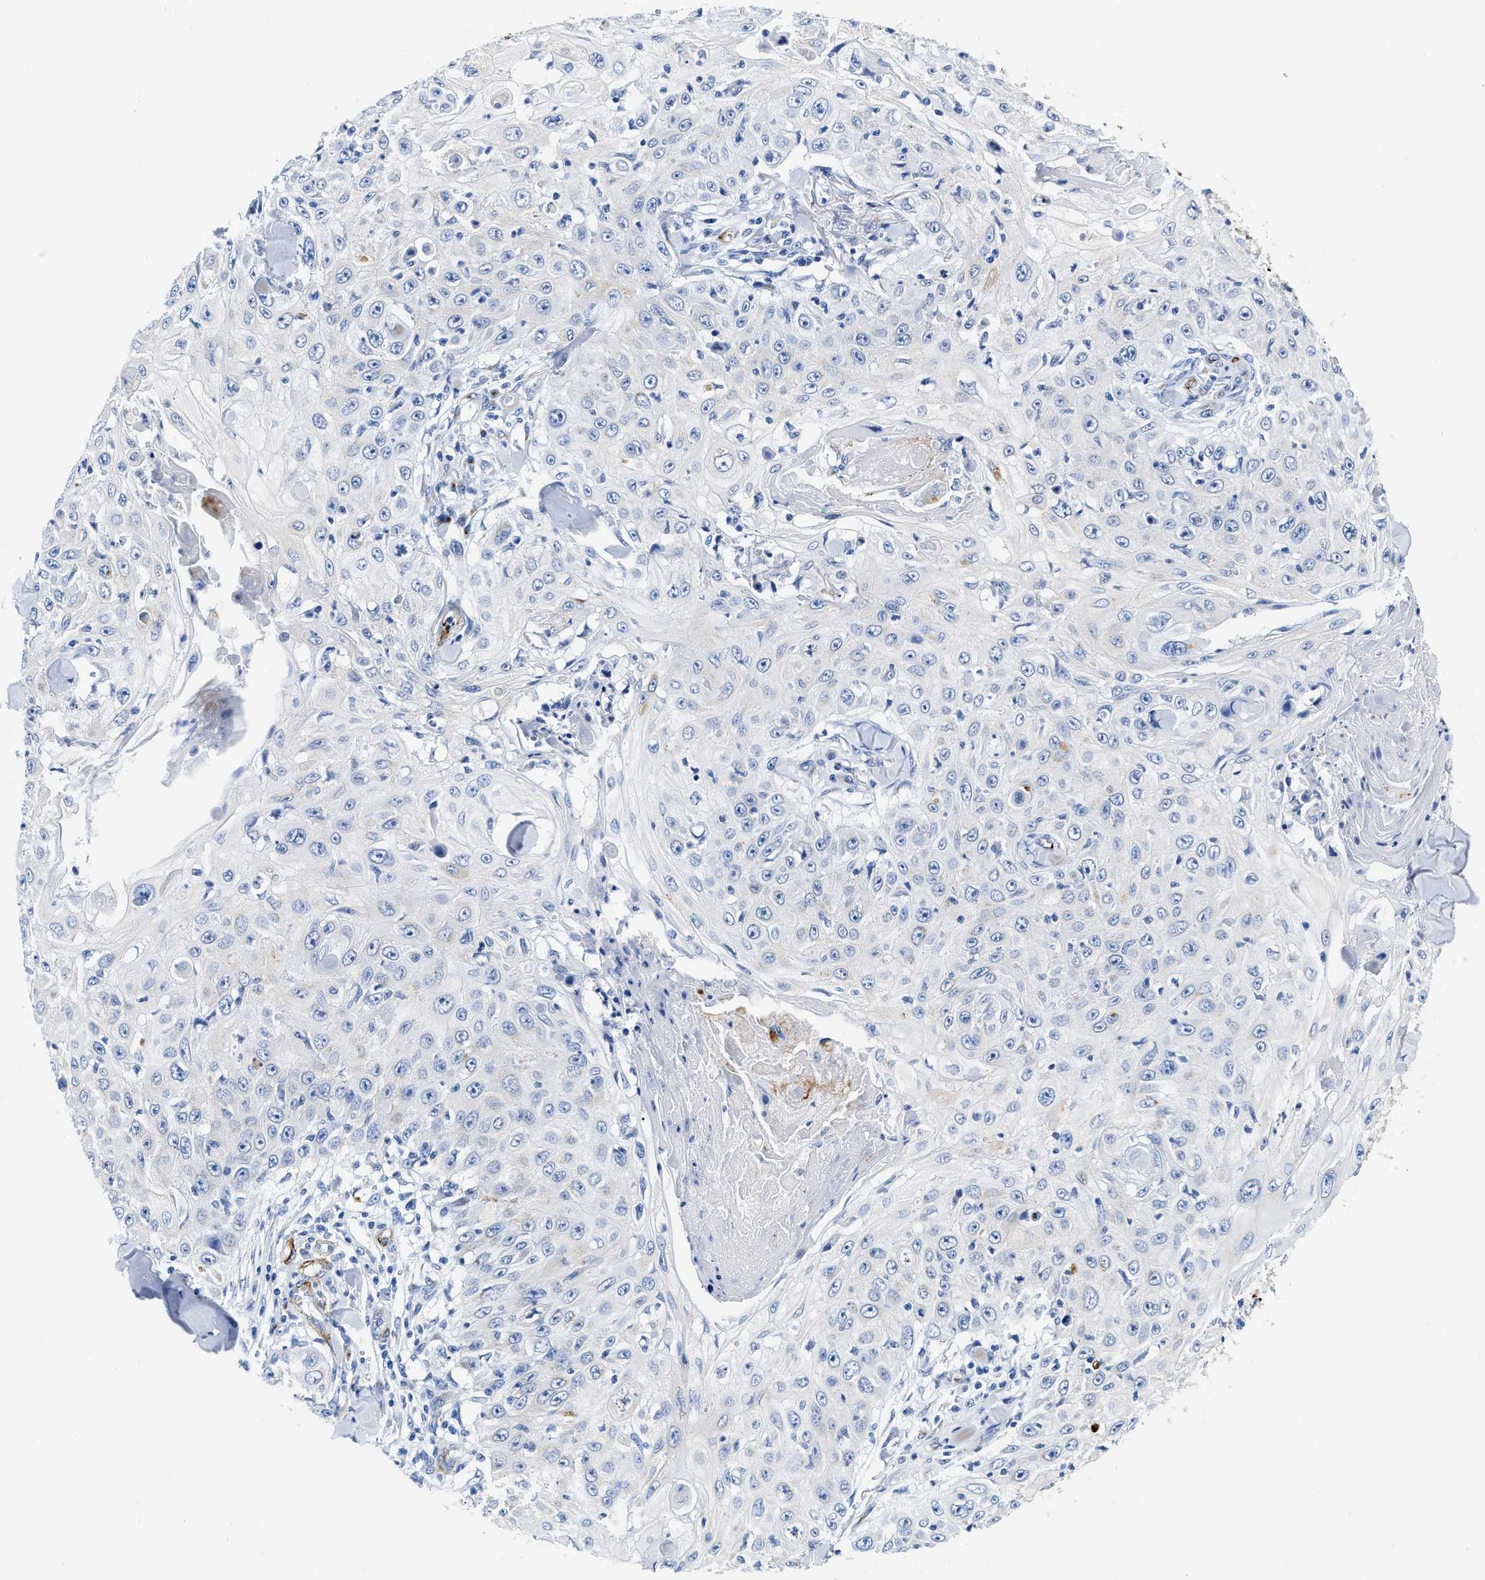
{"staining": {"intensity": "negative", "quantity": "none", "location": "none"}, "tissue": "skin cancer", "cell_type": "Tumor cells", "image_type": "cancer", "snomed": [{"axis": "morphology", "description": "Squamous cell carcinoma, NOS"}, {"axis": "topography", "description": "Skin"}], "caption": "Immunohistochemical staining of human skin cancer (squamous cell carcinoma) exhibits no significant expression in tumor cells.", "gene": "TVP23B", "patient": {"sex": "male", "age": 86}}